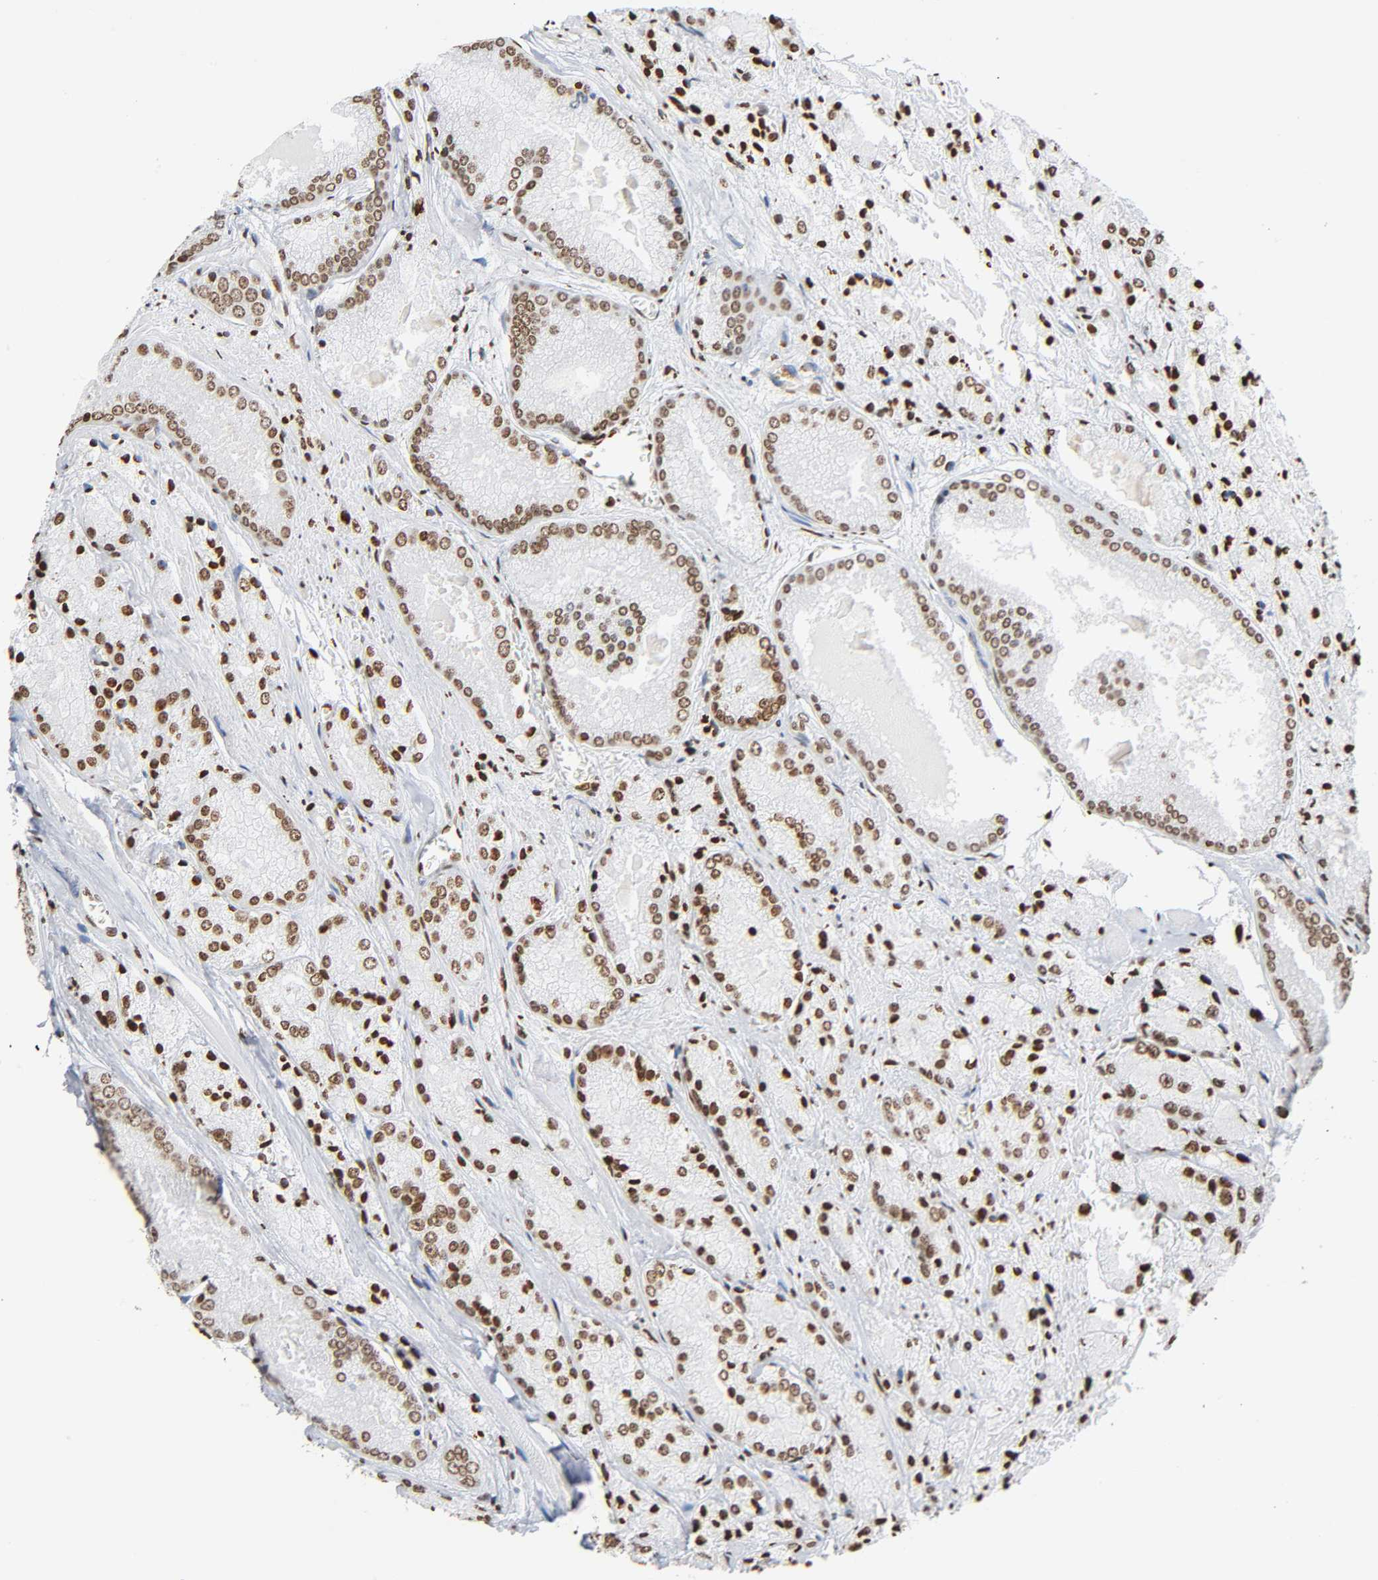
{"staining": {"intensity": "moderate", "quantity": ">75%", "location": "nuclear"}, "tissue": "prostate cancer", "cell_type": "Tumor cells", "image_type": "cancer", "snomed": [{"axis": "morphology", "description": "Adenocarcinoma, Low grade"}, {"axis": "topography", "description": "Prostate"}], "caption": "Immunohistochemical staining of prostate cancer (low-grade adenocarcinoma) shows moderate nuclear protein positivity in approximately >75% of tumor cells.", "gene": "HOXA6", "patient": {"sex": "male", "age": 64}}